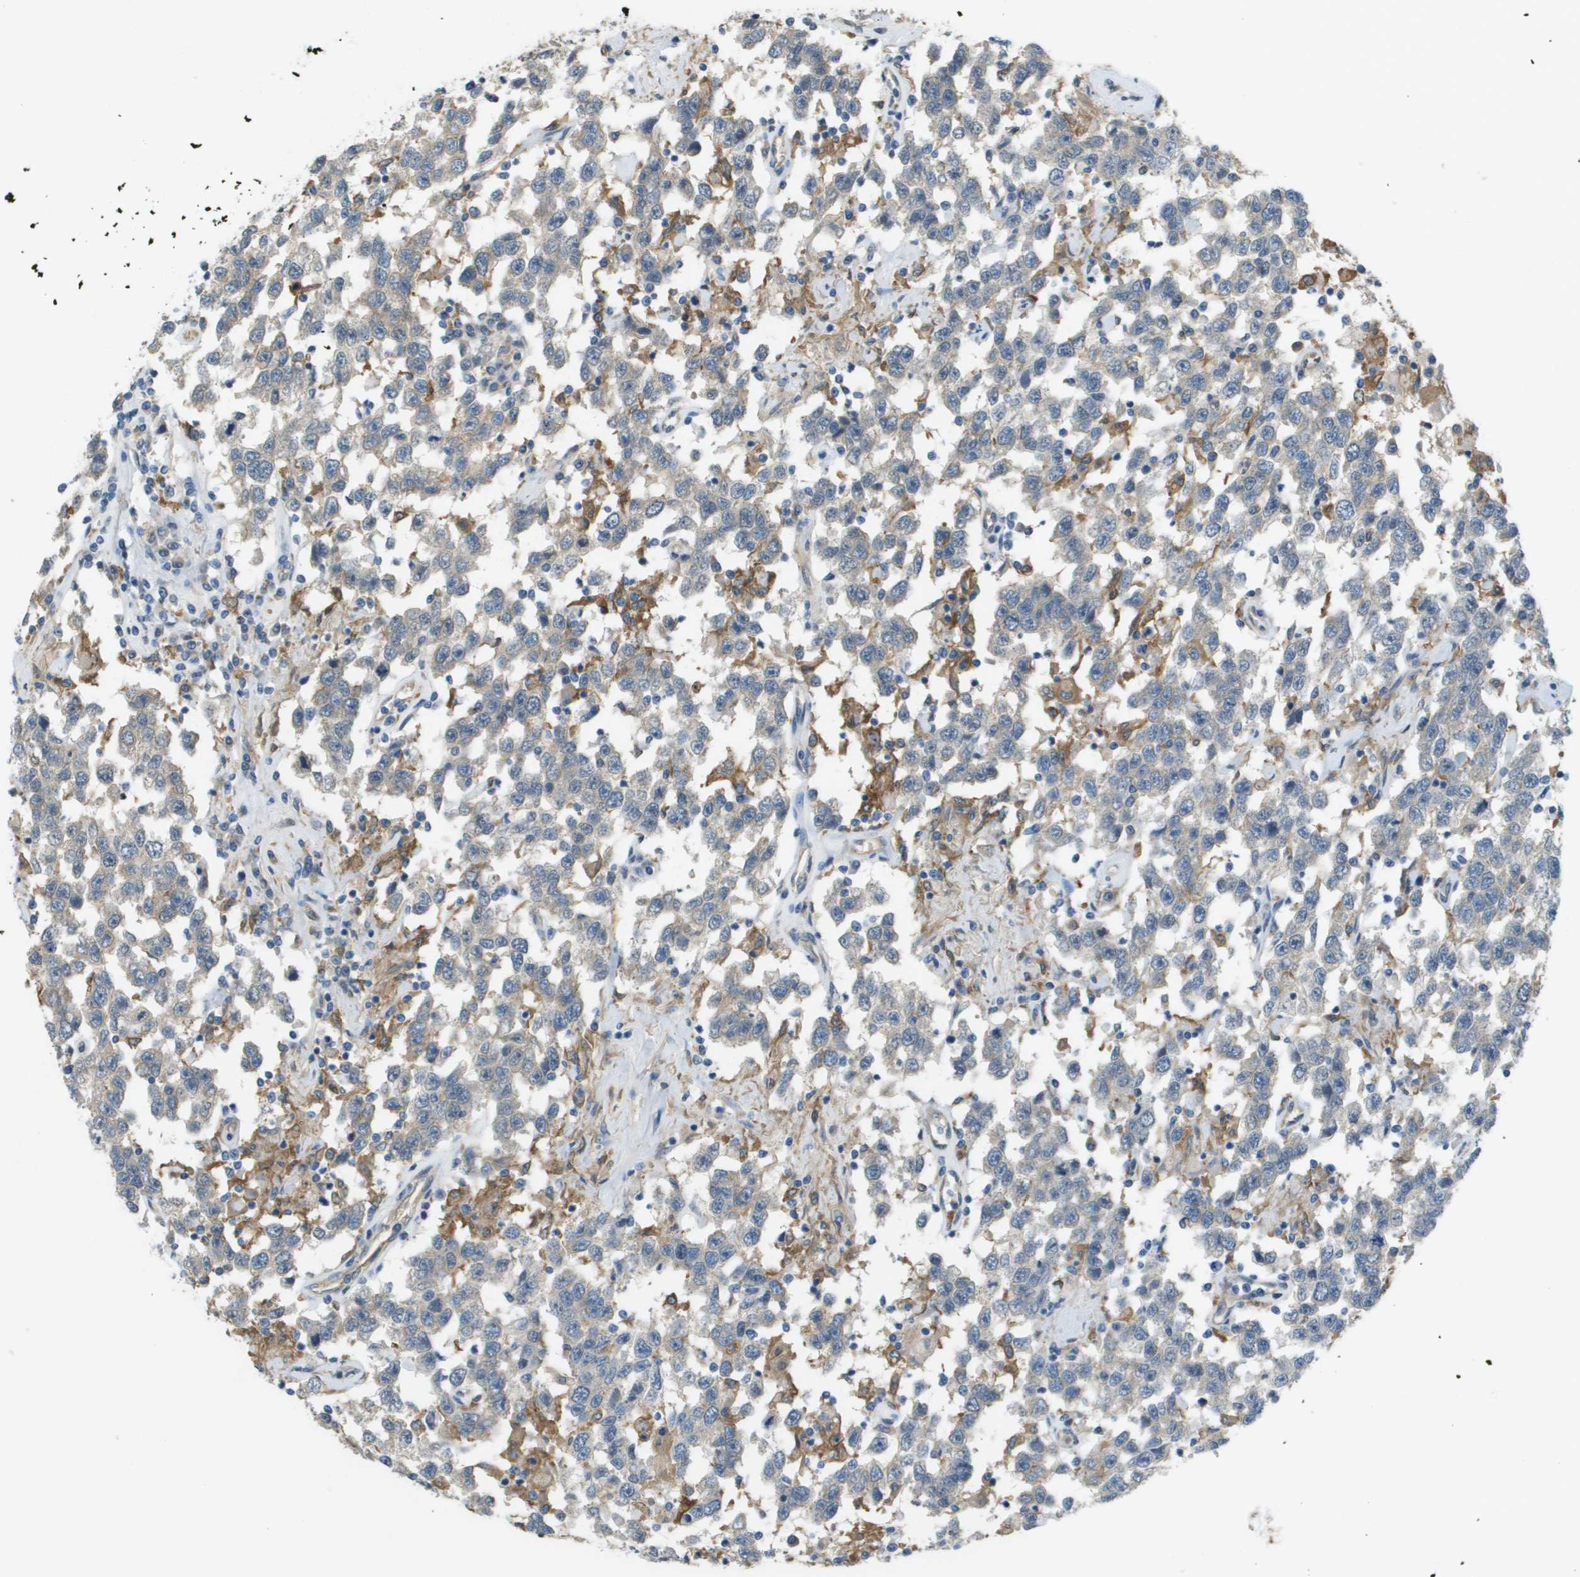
{"staining": {"intensity": "negative", "quantity": "none", "location": "none"}, "tissue": "testis cancer", "cell_type": "Tumor cells", "image_type": "cancer", "snomed": [{"axis": "morphology", "description": "Seminoma, NOS"}, {"axis": "topography", "description": "Testis"}], "caption": "Immunohistochemistry (IHC) of testis seminoma displays no positivity in tumor cells.", "gene": "CORO1B", "patient": {"sex": "male", "age": 41}}